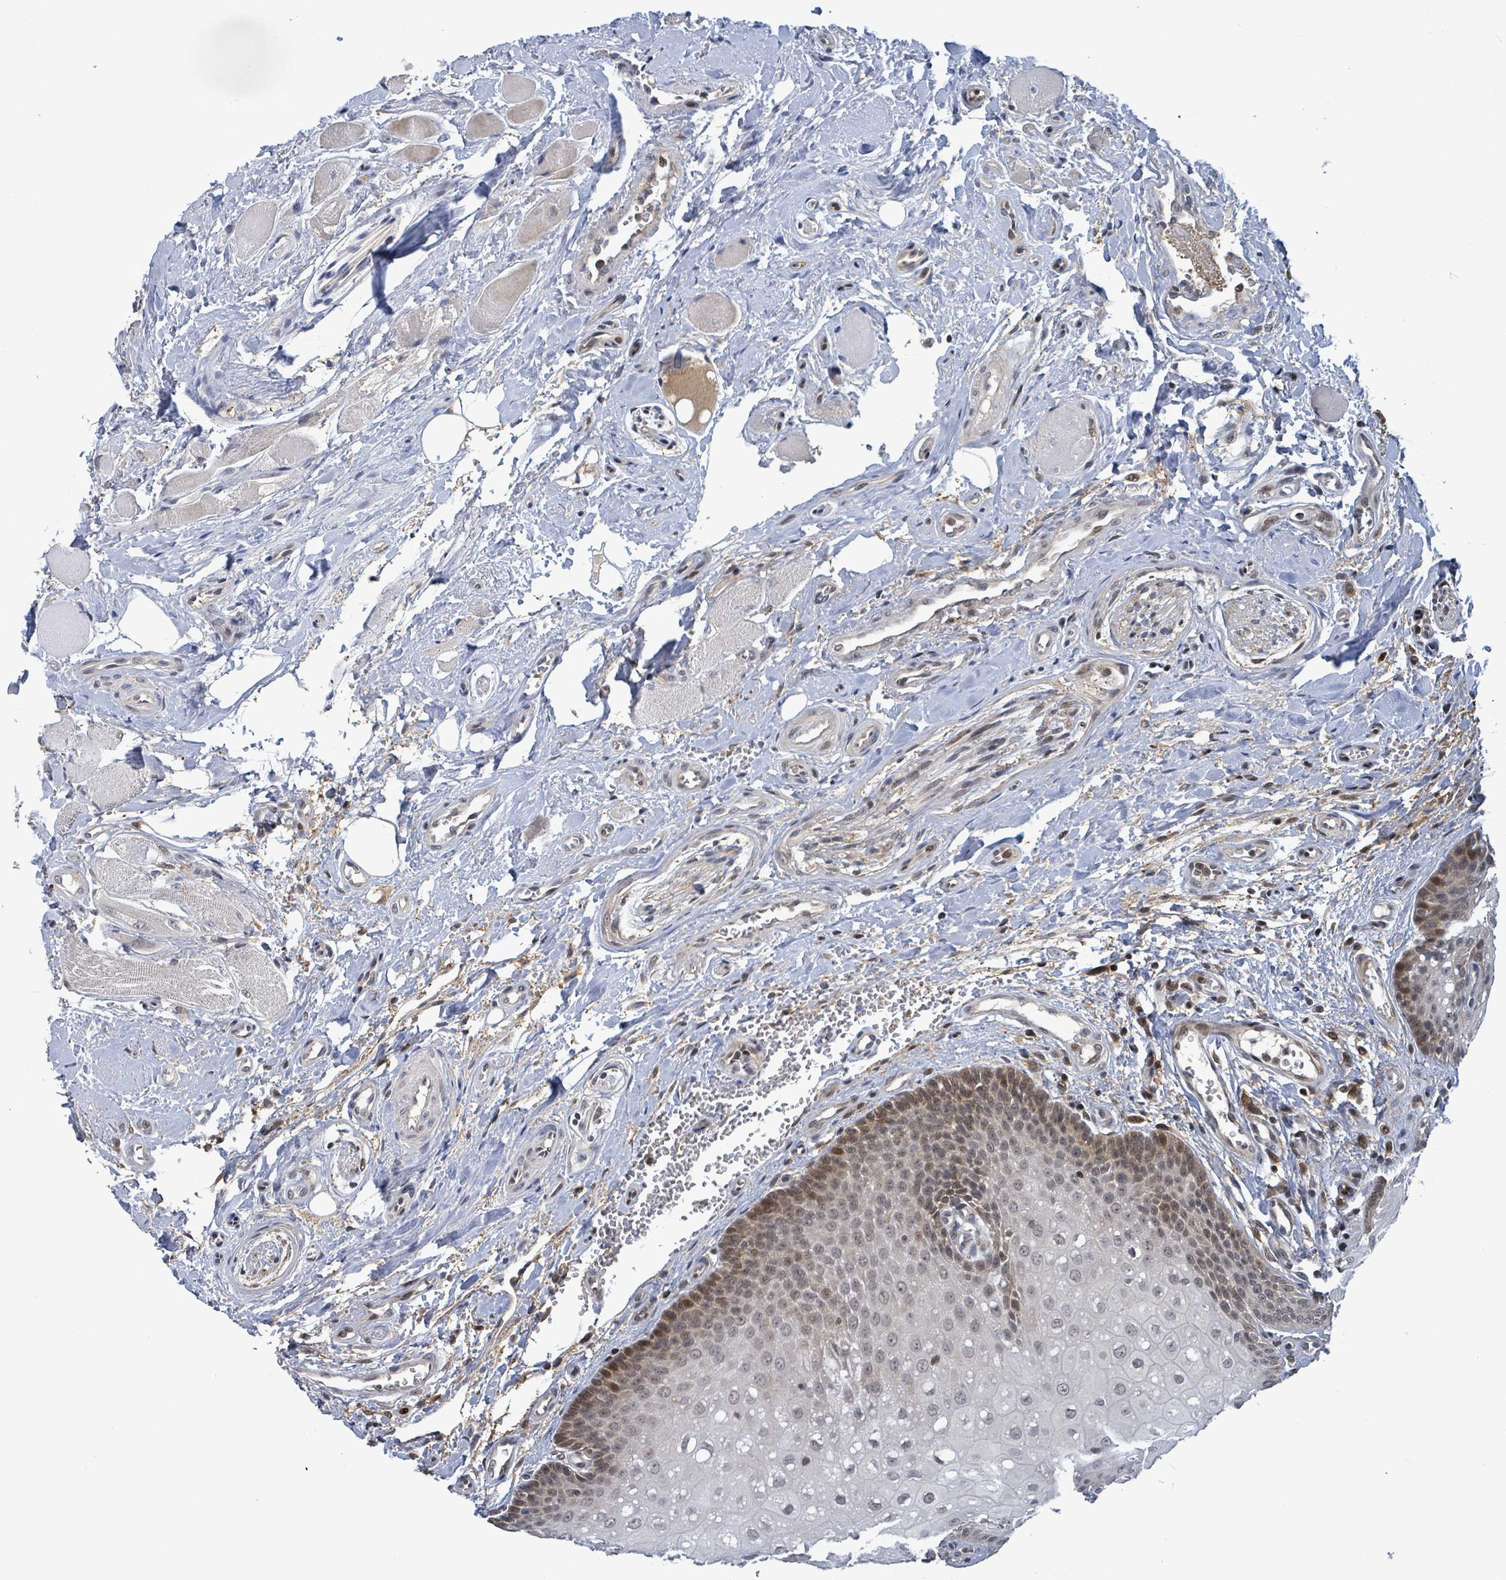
{"staining": {"intensity": "moderate", "quantity": "<25%", "location": "nuclear"}, "tissue": "oral mucosa", "cell_type": "Squamous epithelial cells", "image_type": "normal", "snomed": [{"axis": "morphology", "description": "Normal tissue, NOS"}, {"axis": "morphology", "description": "Squamous cell carcinoma, NOS"}, {"axis": "topography", "description": "Oral tissue"}, {"axis": "topography", "description": "Tounge, NOS"}, {"axis": "topography", "description": "Head-Neck"}], "caption": "The micrograph demonstrates staining of normal oral mucosa, revealing moderate nuclear protein positivity (brown color) within squamous epithelial cells. Using DAB (brown) and hematoxylin (blue) stains, captured at high magnification using brightfield microscopy.", "gene": "FBXO6", "patient": {"sex": "male", "age": 79}}